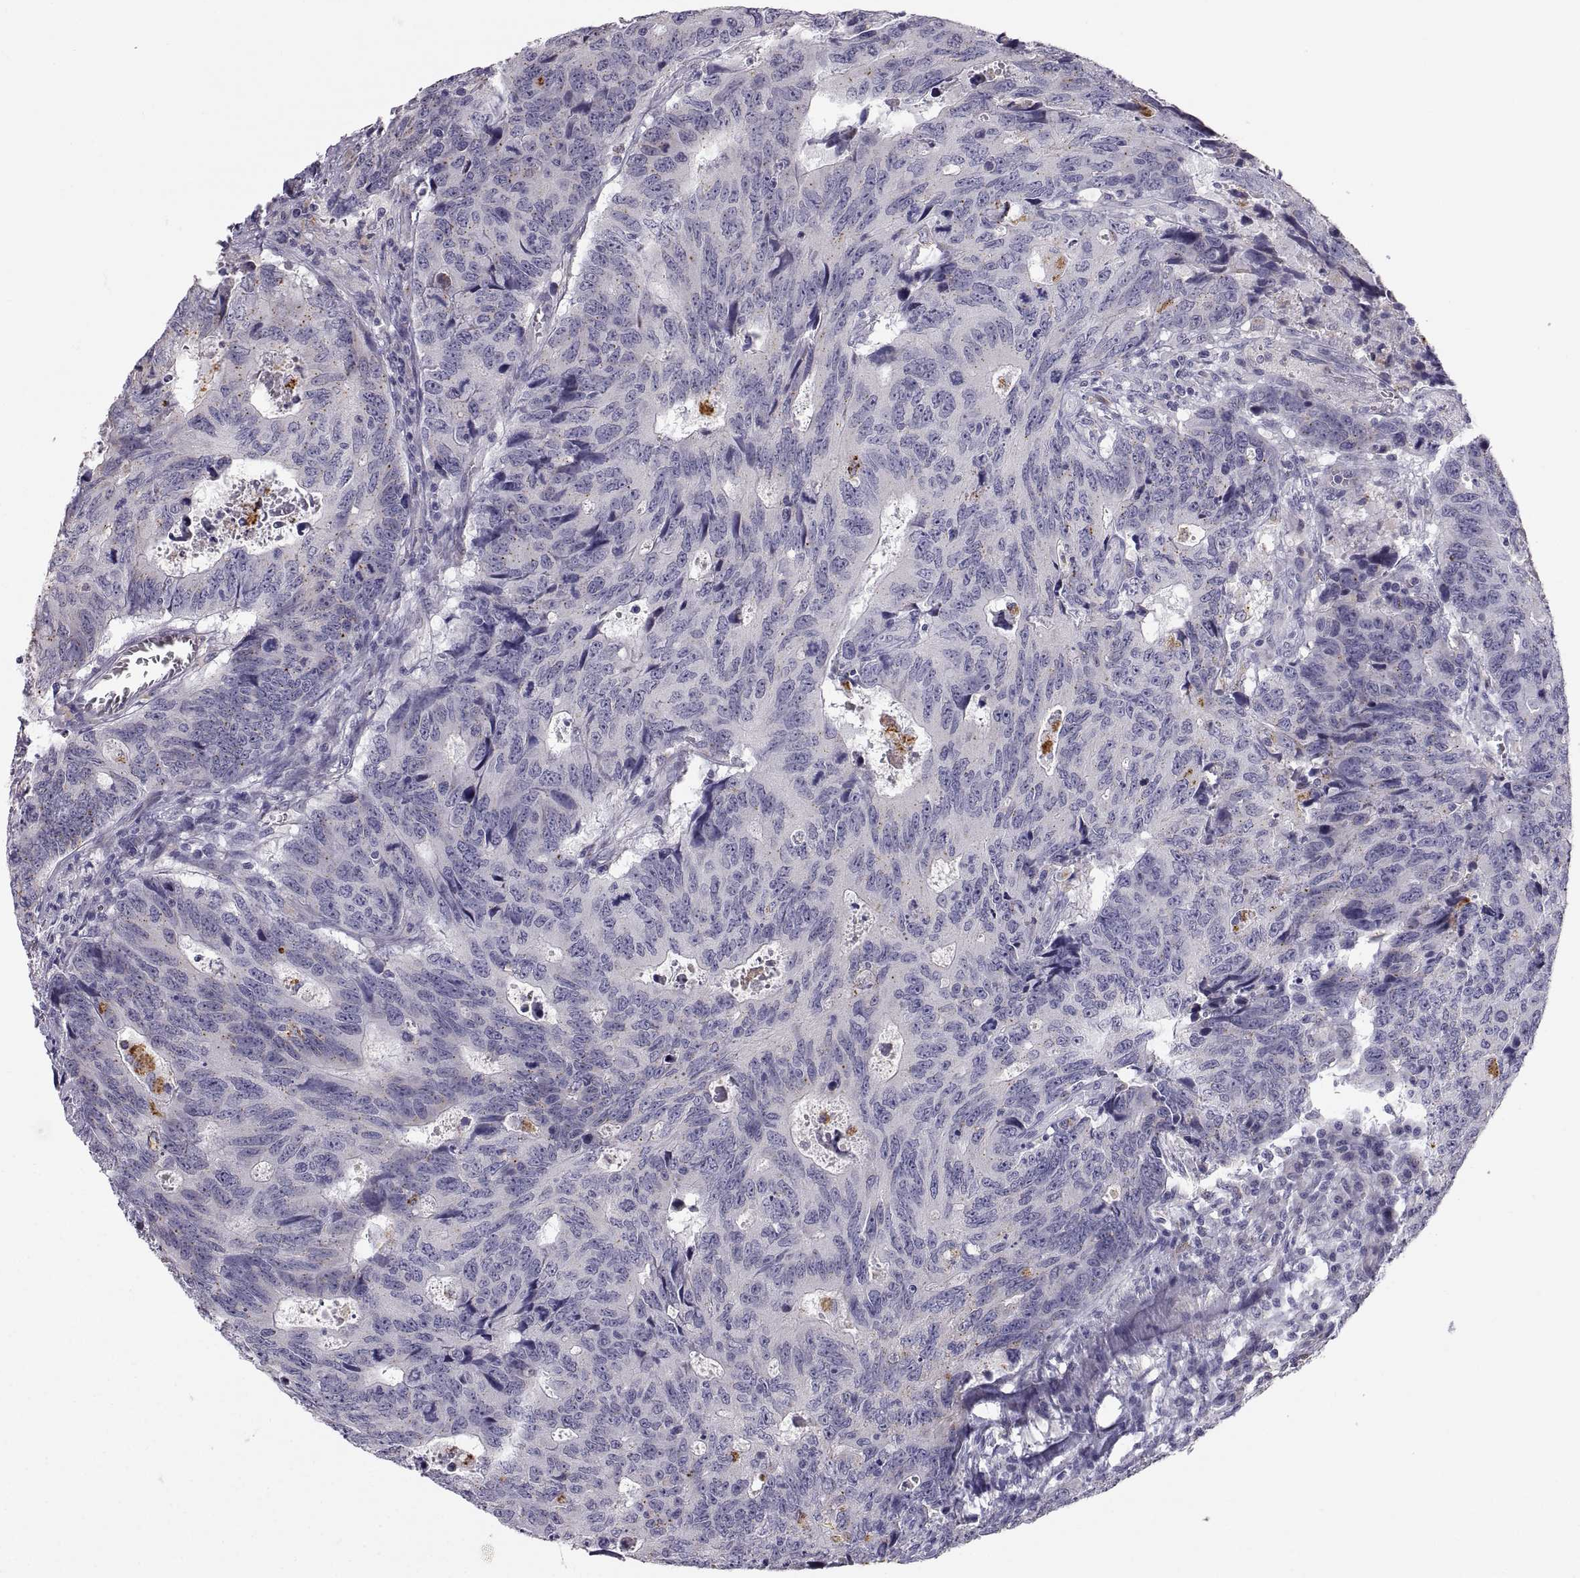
{"staining": {"intensity": "negative", "quantity": "none", "location": "none"}, "tissue": "colorectal cancer", "cell_type": "Tumor cells", "image_type": "cancer", "snomed": [{"axis": "morphology", "description": "Adenocarcinoma, NOS"}, {"axis": "topography", "description": "Colon"}], "caption": "Human colorectal cancer (adenocarcinoma) stained for a protein using IHC reveals no staining in tumor cells.", "gene": "PGM5", "patient": {"sex": "female", "age": 77}}